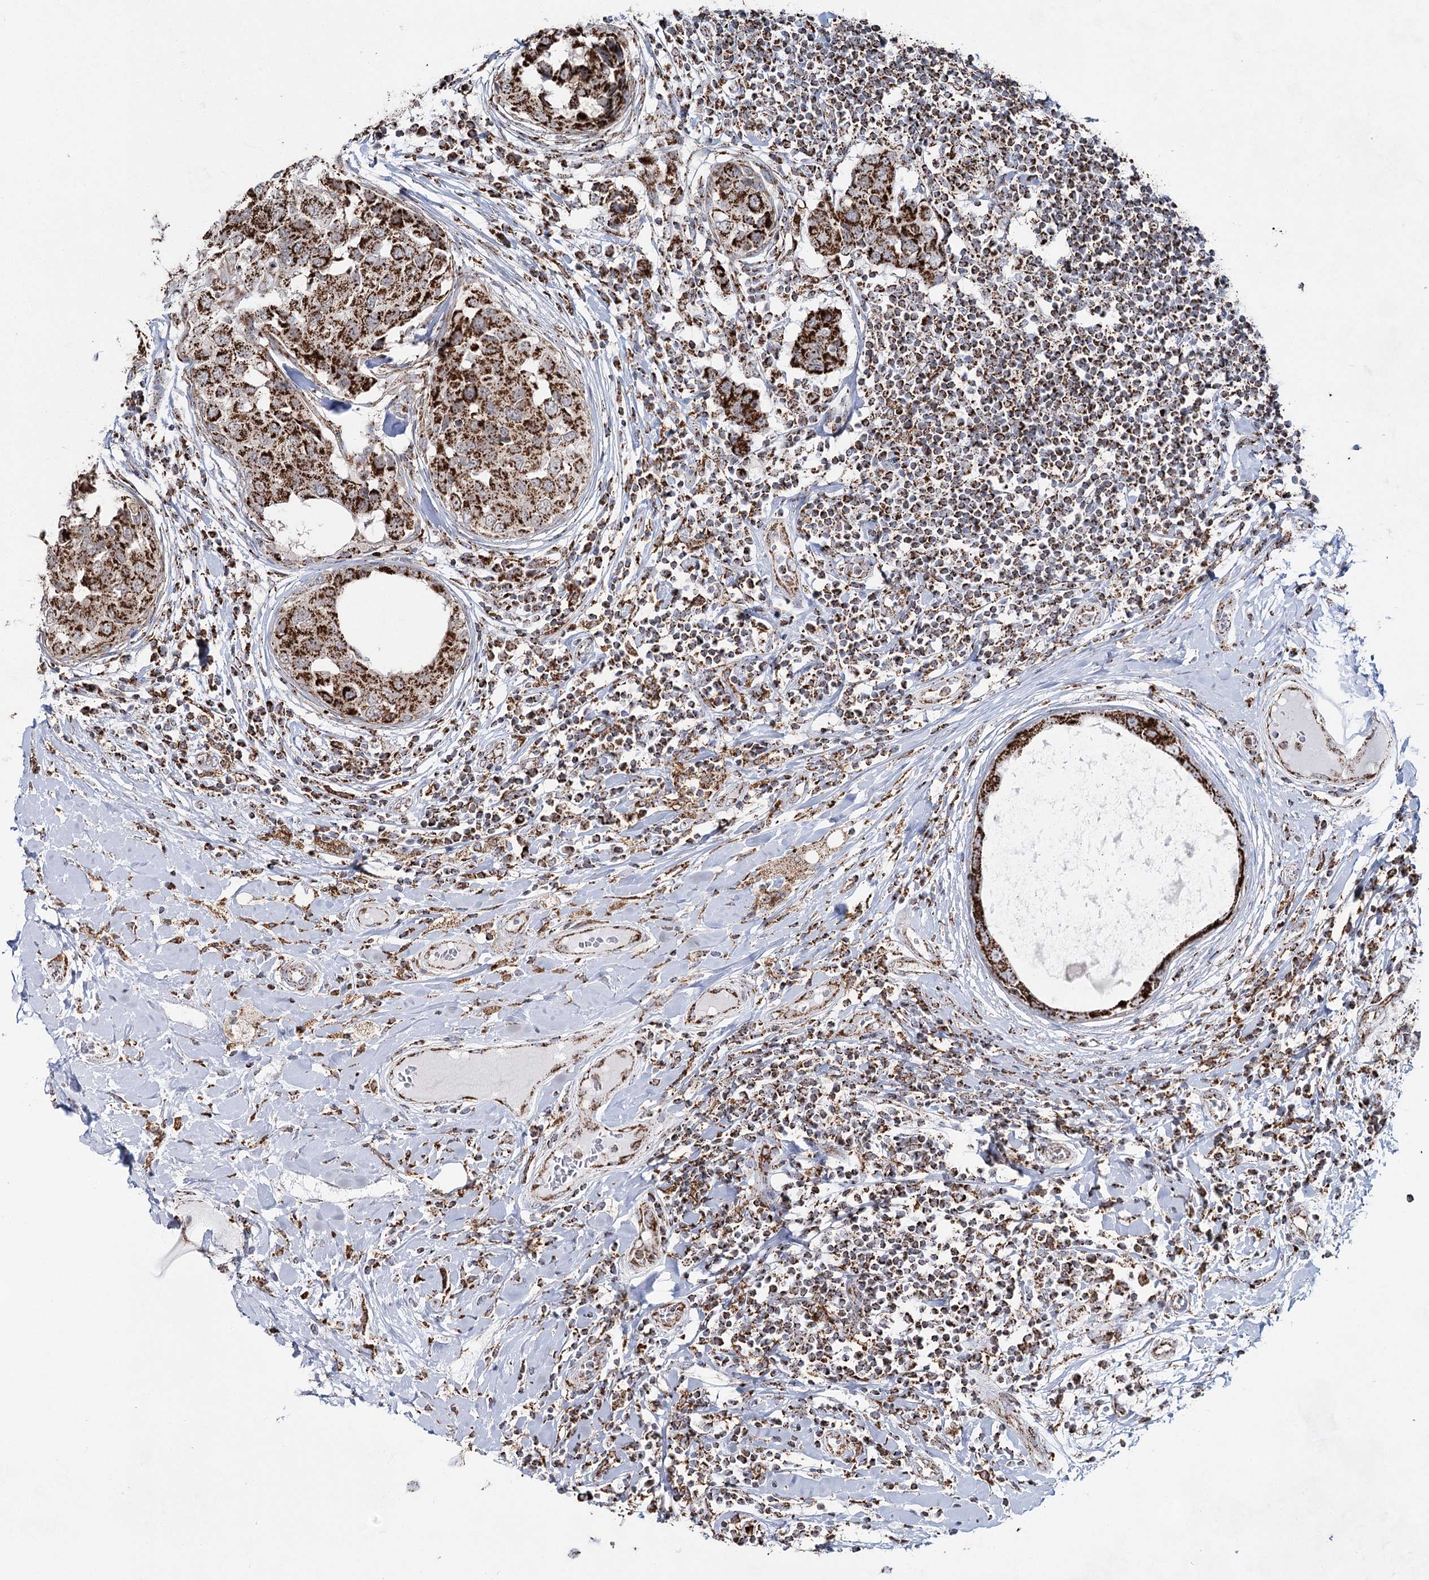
{"staining": {"intensity": "strong", "quantity": ">75%", "location": "cytoplasmic/membranous"}, "tissue": "breast cancer", "cell_type": "Tumor cells", "image_type": "cancer", "snomed": [{"axis": "morphology", "description": "Duct carcinoma"}, {"axis": "topography", "description": "Breast"}], "caption": "Human breast cancer (infiltrating ductal carcinoma) stained for a protein (brown) demonstrates strong cytoplasmic/membranous positive positivity in about >75% of tumor cells.", "gene": "CWF19L1", "patient": {"sex": "female", "age": 27}}